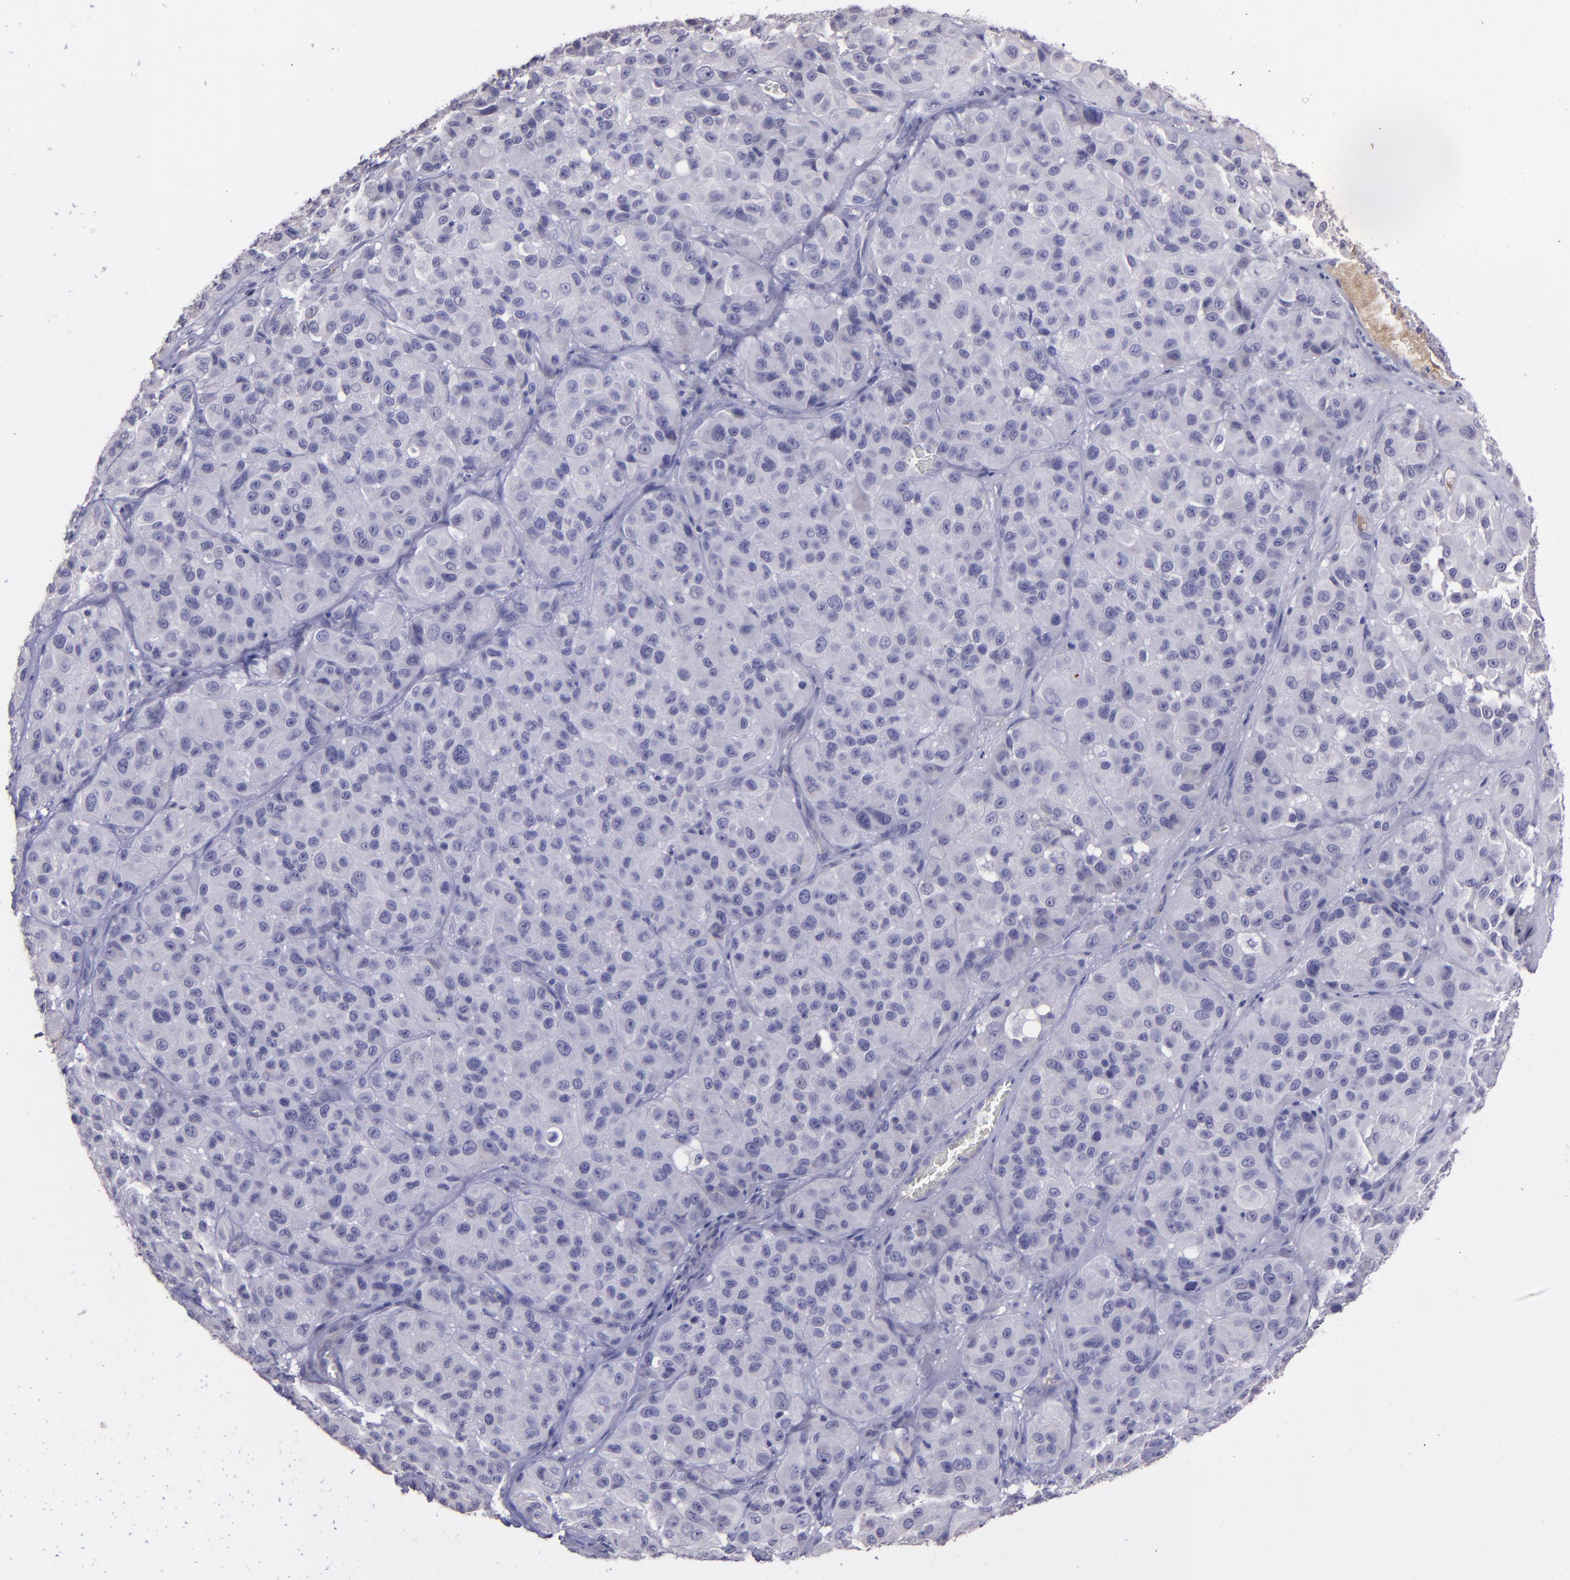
{"staining": {"intensity": "negative", "quantity": "none", "location": "none"}, "tissue": "melanoma", "cell_type": "Tumor cells", "image_type": "cancer", "snomed": [{"axis": "morphology", "description": "Malignant melanoma, NOS"}, {"axis": "topography", "description": "Skin"}], "caption": "This image is of melanoma stained with immunohistochemistry (IHC) to label a protein in brown with the nuclei are counter-stained blue. There is no staining in tumor cells. (DAB (3,3'-diaminobenzidine) IHC visualized using brightfield microscopy, high magnification).", "gene": "MASP1", "patient": {"sex": "female", "age": 21}}